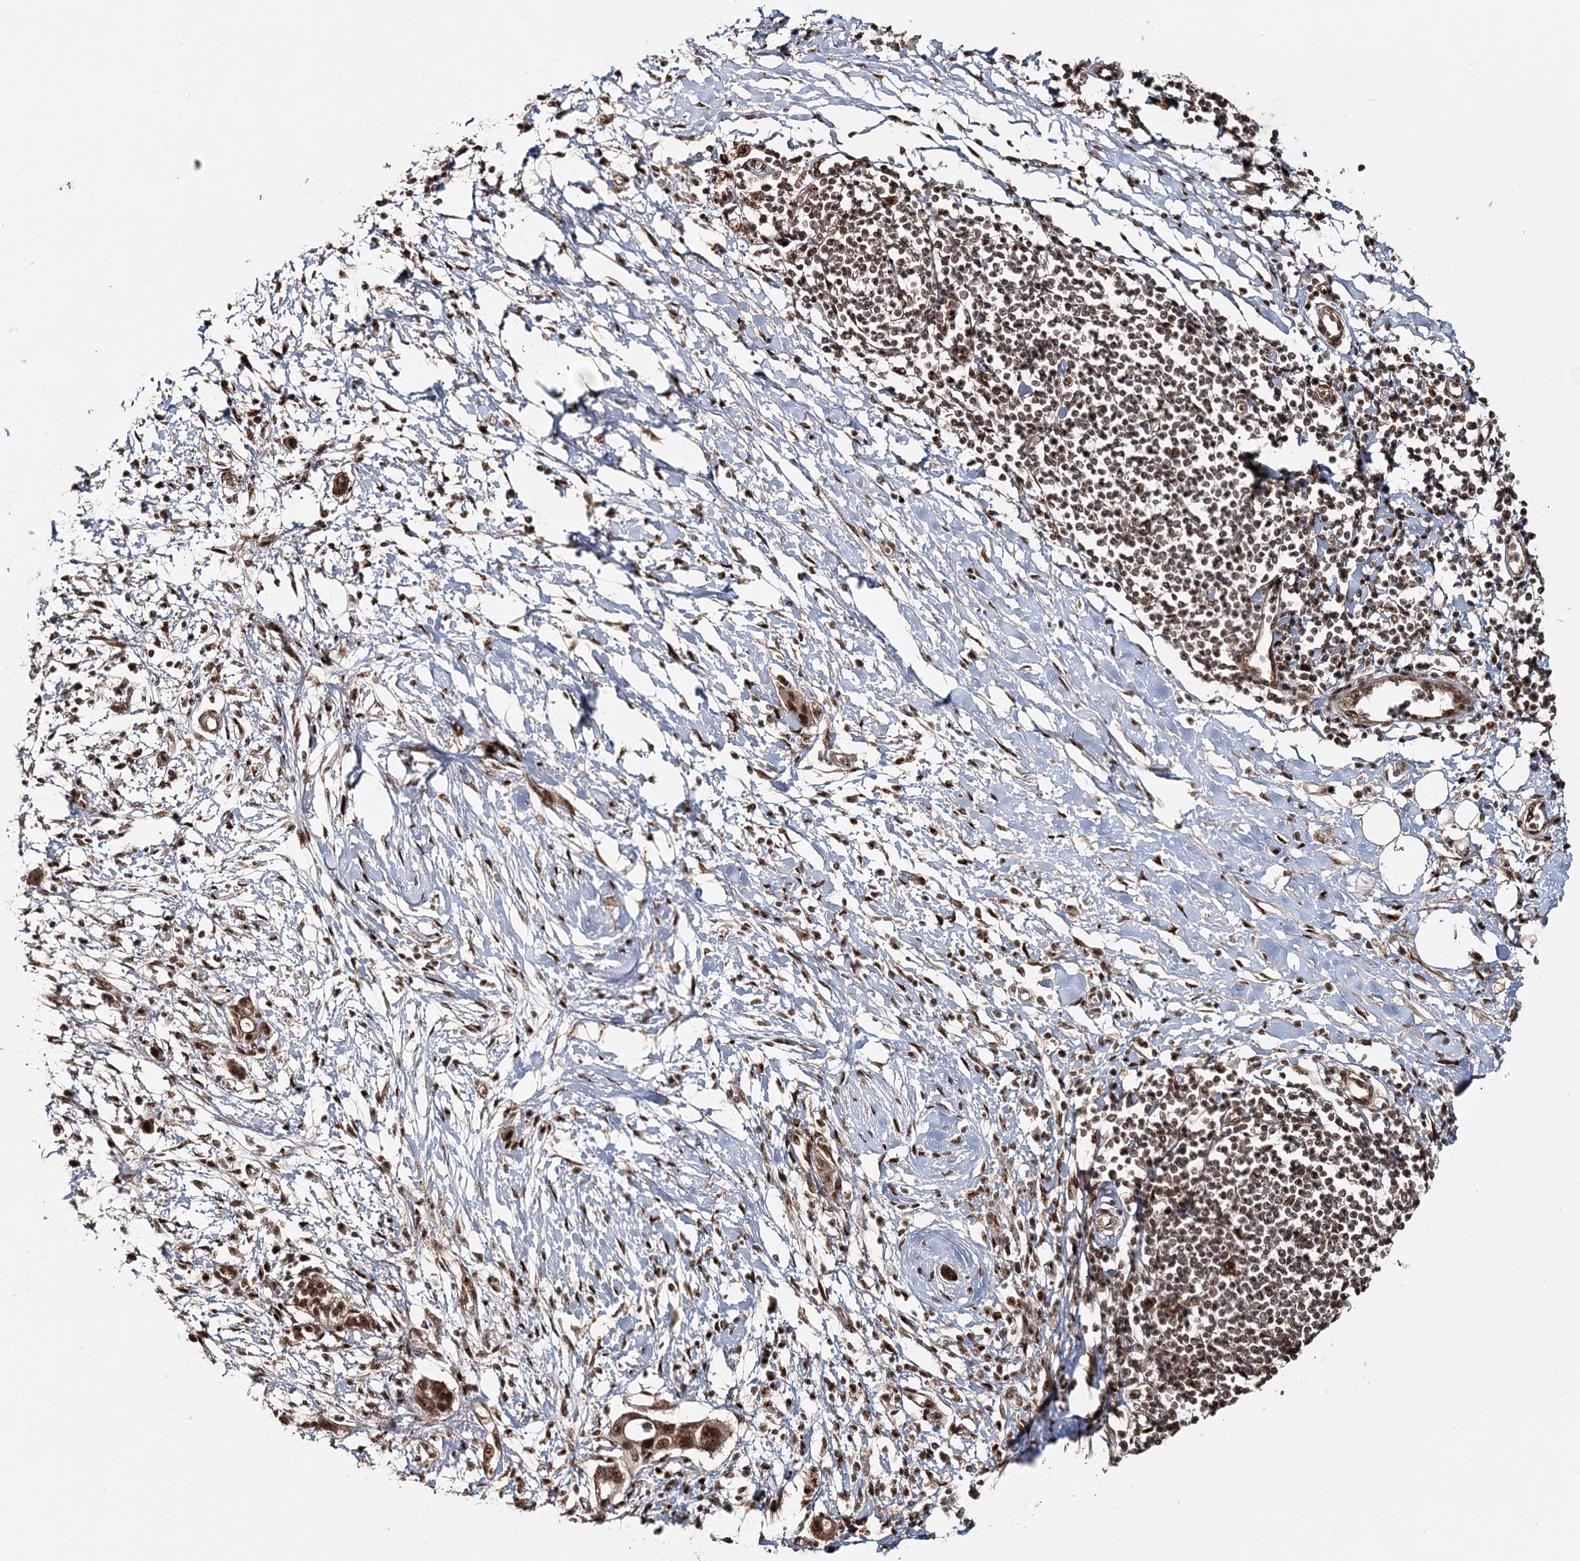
{"staining": {"intensity": "strong", "quantity": ">75%", "location": "nuclear"}, "tissue": "pancreatic cancer", "cell_type": "Tumor cells", "image_type": "cancer", "snomed": [{"axis": "morphology", "description": "Normal tissue, NOS"}, {"axis": "morphology", "description": "Adenocarcinoma, NOS"}, {"axis": "topography", "description": "Pancreas"}, {"axis": "topography", "description": "Peripheral nerve tissue"}], "caption": "DAB immunohistochemical staining of pancreatic adenocarcinoma demonstrates strong nuclear protein positivity in approximately >75% of tumor cells.", "gene": "EXOSC8", "patient": {"sex": "male", "age": 59}}